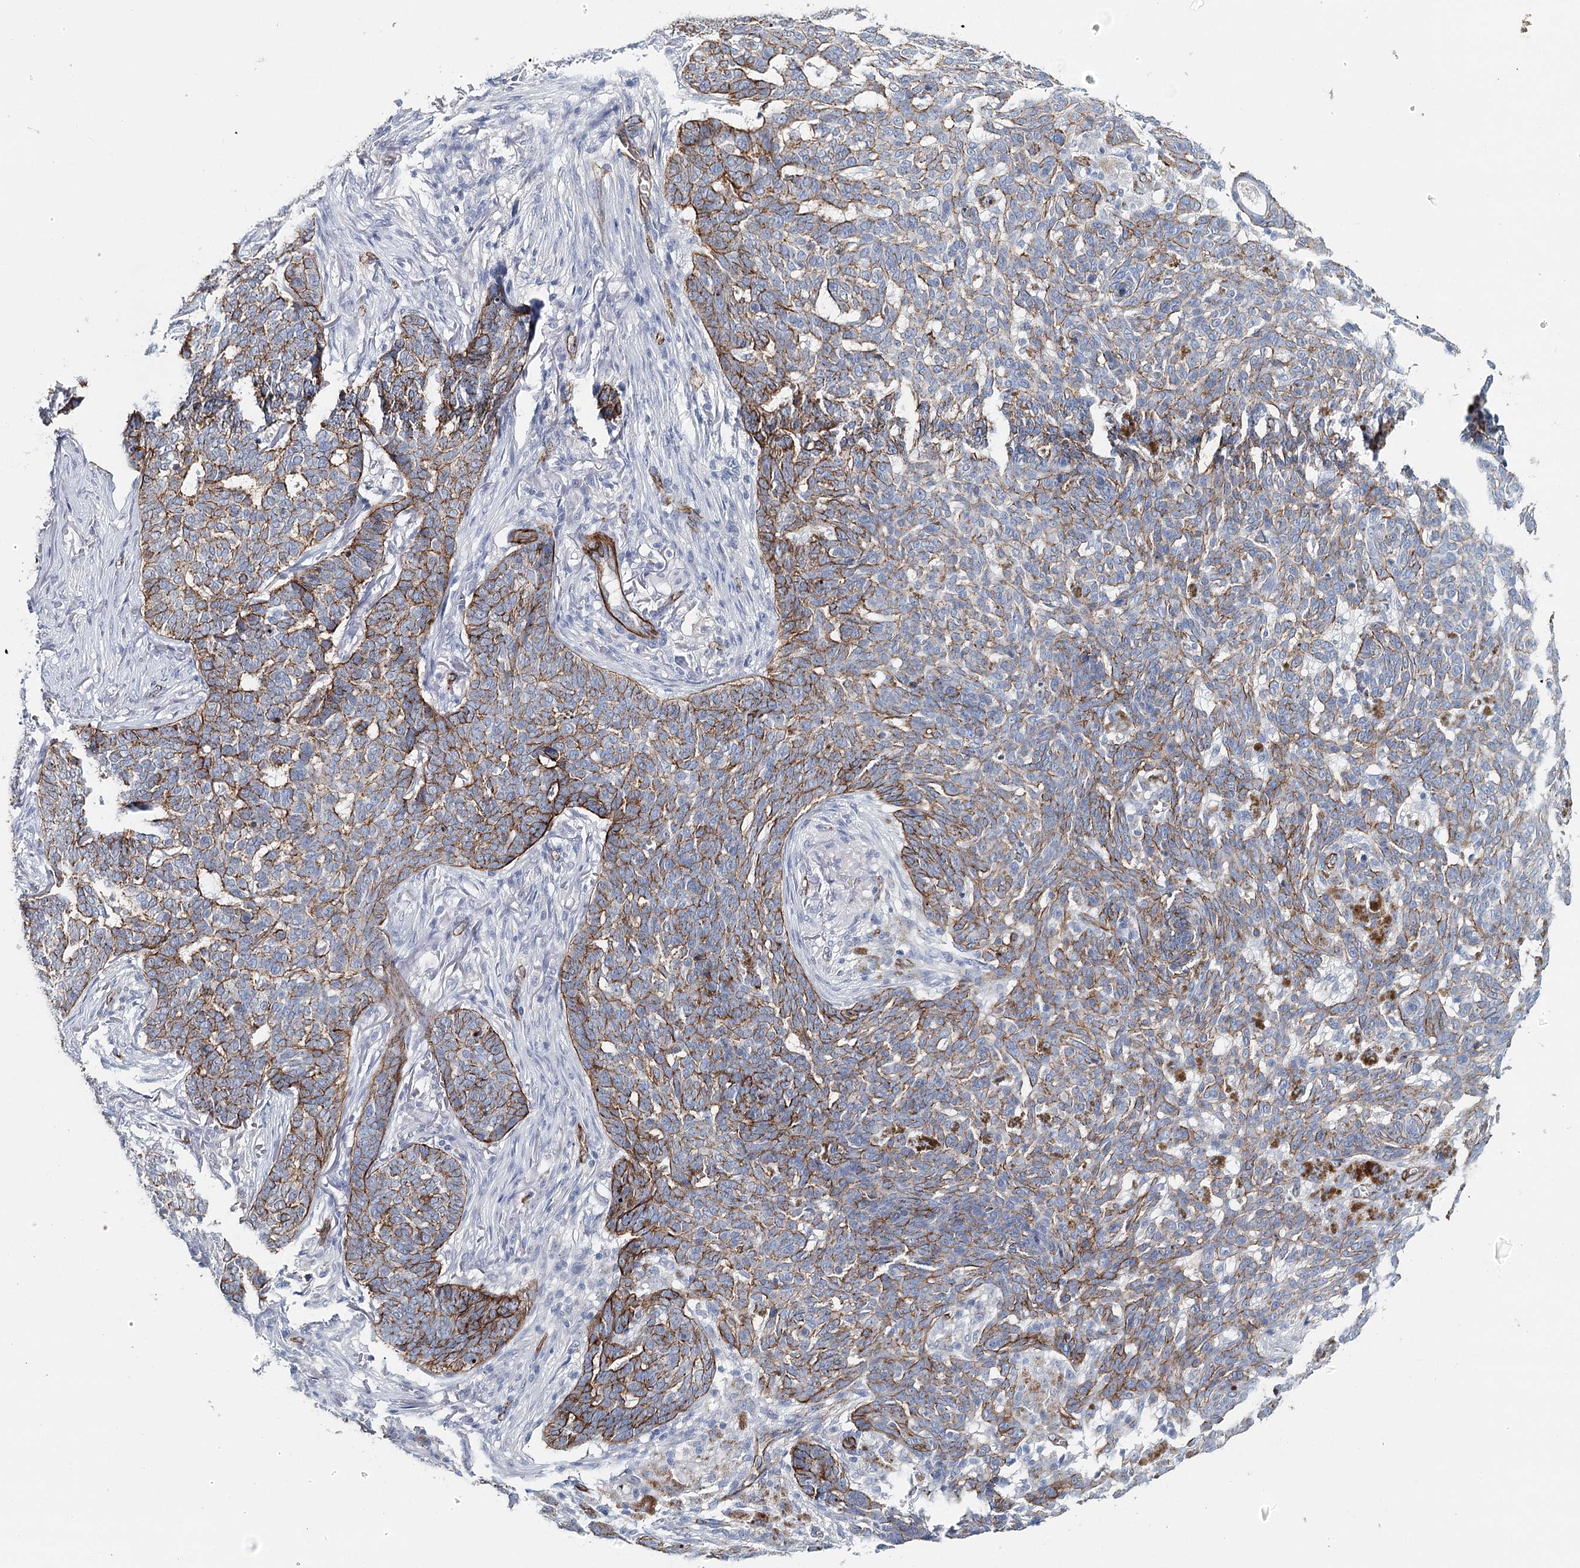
{"staining": {"intensity": "moderate", "quantity": ">75%", "location": "cytoplasmic/membranous"}, "tissue": "skin cancer", "cell_type": "Tumor cells", "image_type": "cancer", "snomed": [{"axis": "morphology", "description": "Basal cell carcinoma"}, {"axis": "topography", "description": "Skin"}], "caption": "About >75% of tumor cells in human basal cell carcinoma (skin) display moderate cytoplasmic/membranous protein expression as visualized by brown immunohistochemical staining.", "gene": "SYNPO", "patient": {"sex": "male", "age": 85}}